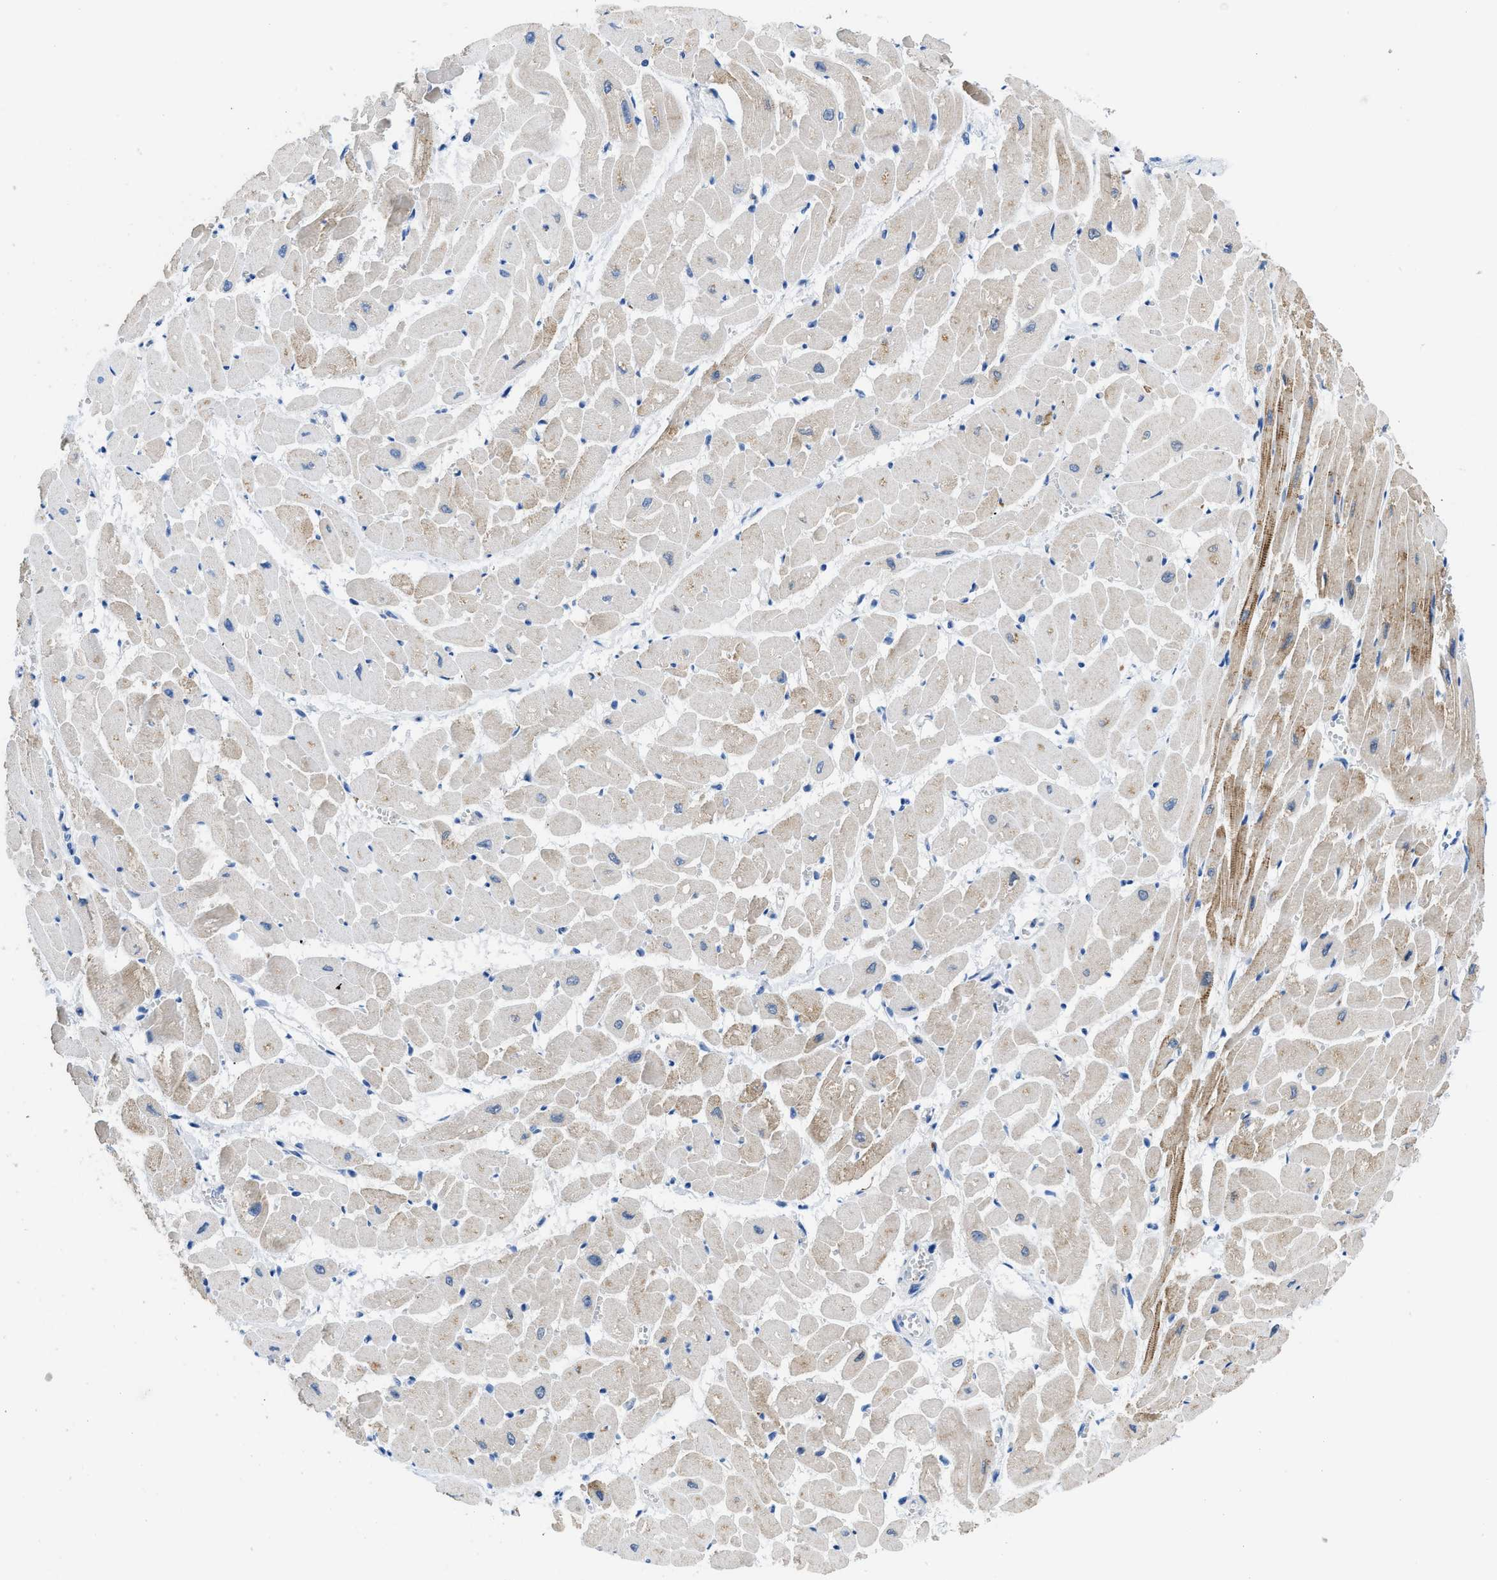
{"staining": {"intensity": "weak", "quantity": "<25%", "location": "cytoplasmic/membranous"}, "tissue": "heart muscle", "cell_type": "Cardiomyocytes", "image_type": "normal", "snomed": [{"axis": "morphology", "description": "Normal tissue, NOS"}, {"axis": "topography", "description": "Heart"}], "caption": "Immunohistochemical staining of benign heart muscle displays no significant staining in cardiomyocytes.", "gene": "NEB", "patient": {"sex": "male", "age": 45}}